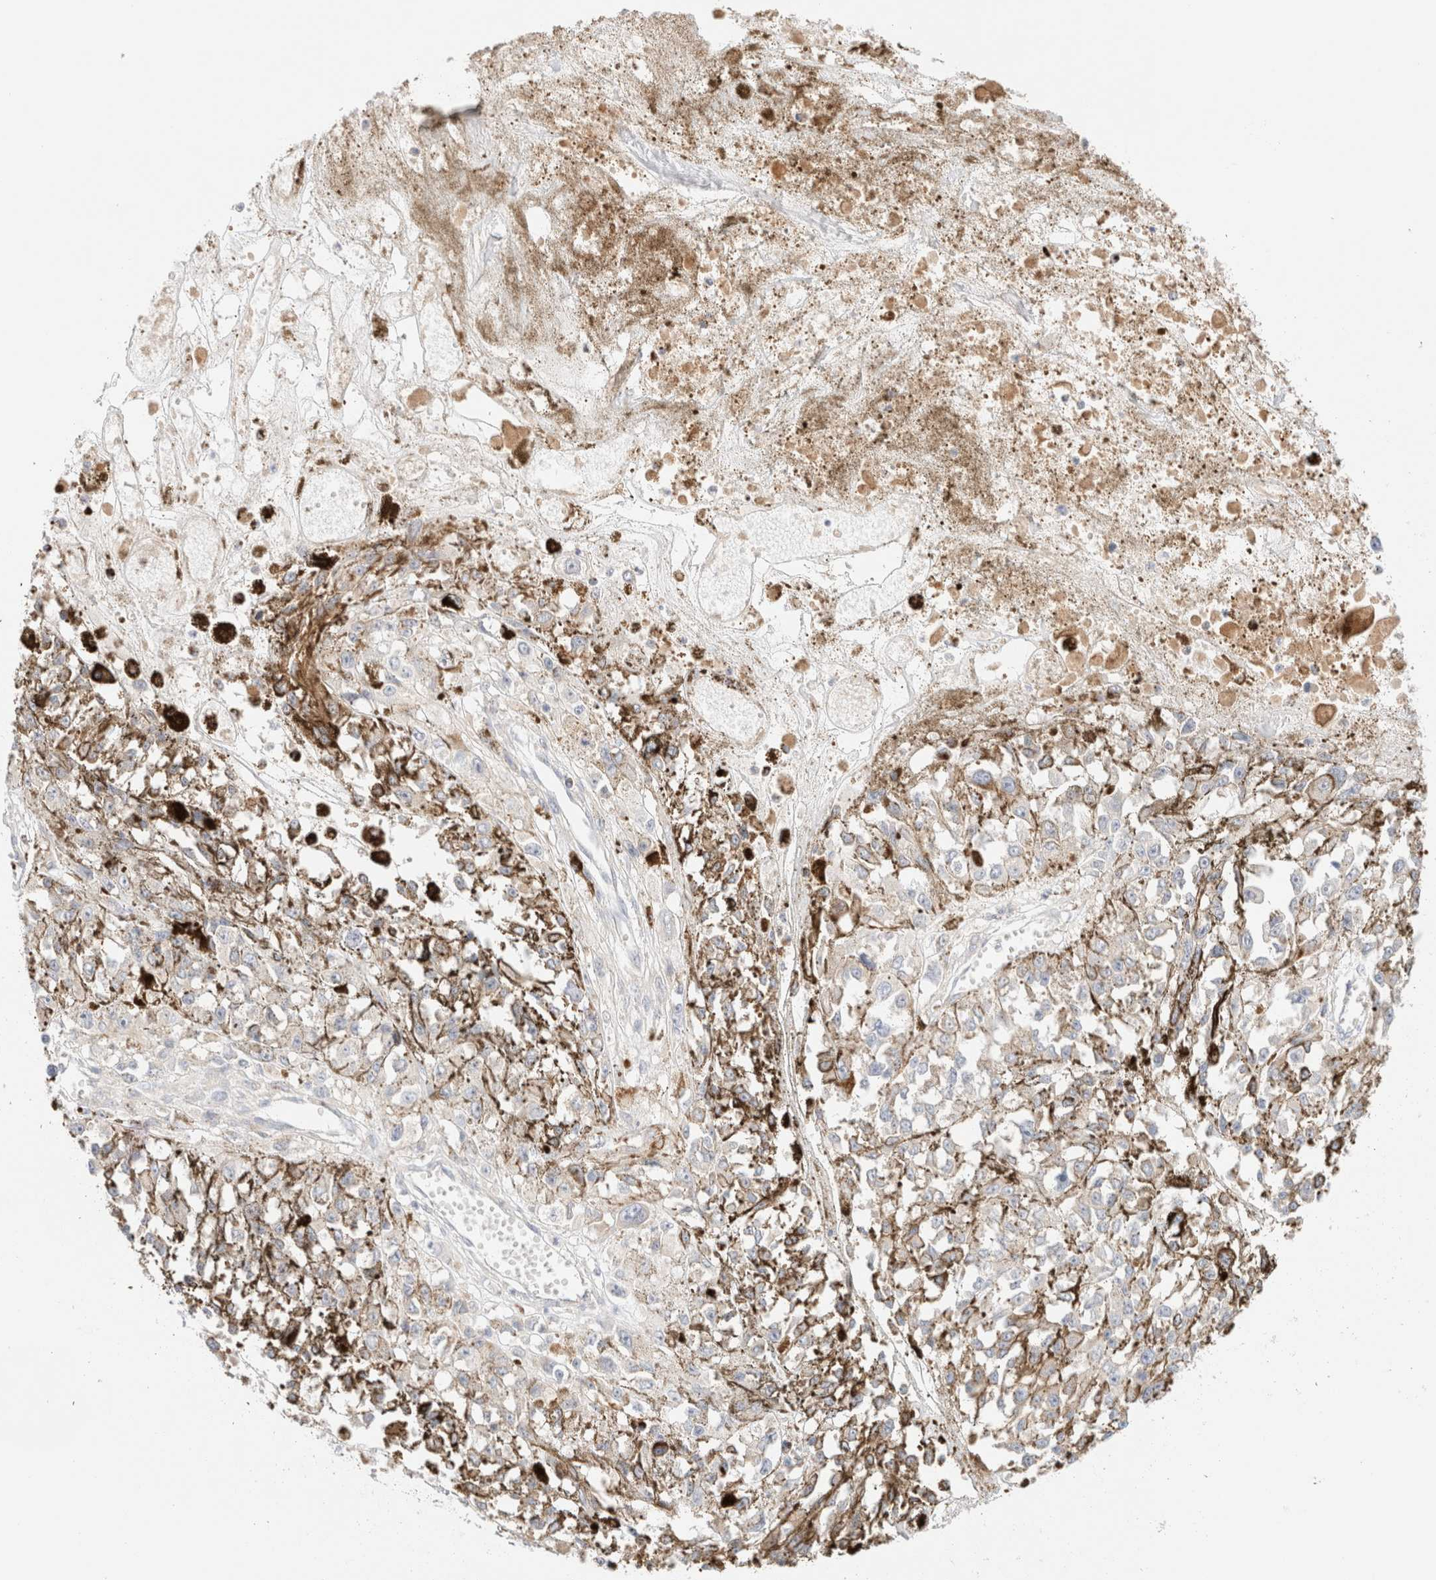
{"staining": {"intensity": "negative", "quantity": "none", "location": "none"}, "tissue": "melanoma", "cell_type": "Tumor cells", "image_type": "cancer", "snomed": [{"axis": "morphology", "description": "Malignant melanoma, Metastatic site"}, {"axis": "topography", "description": "Lymph node"}], "caption": "Immunohistochemical staining of human malignant melanoma (metastatic site) demonstrates no significant expression in tumor cells.", "gene": "SARM1", "patient": {"sex": "male", "age": 59}}